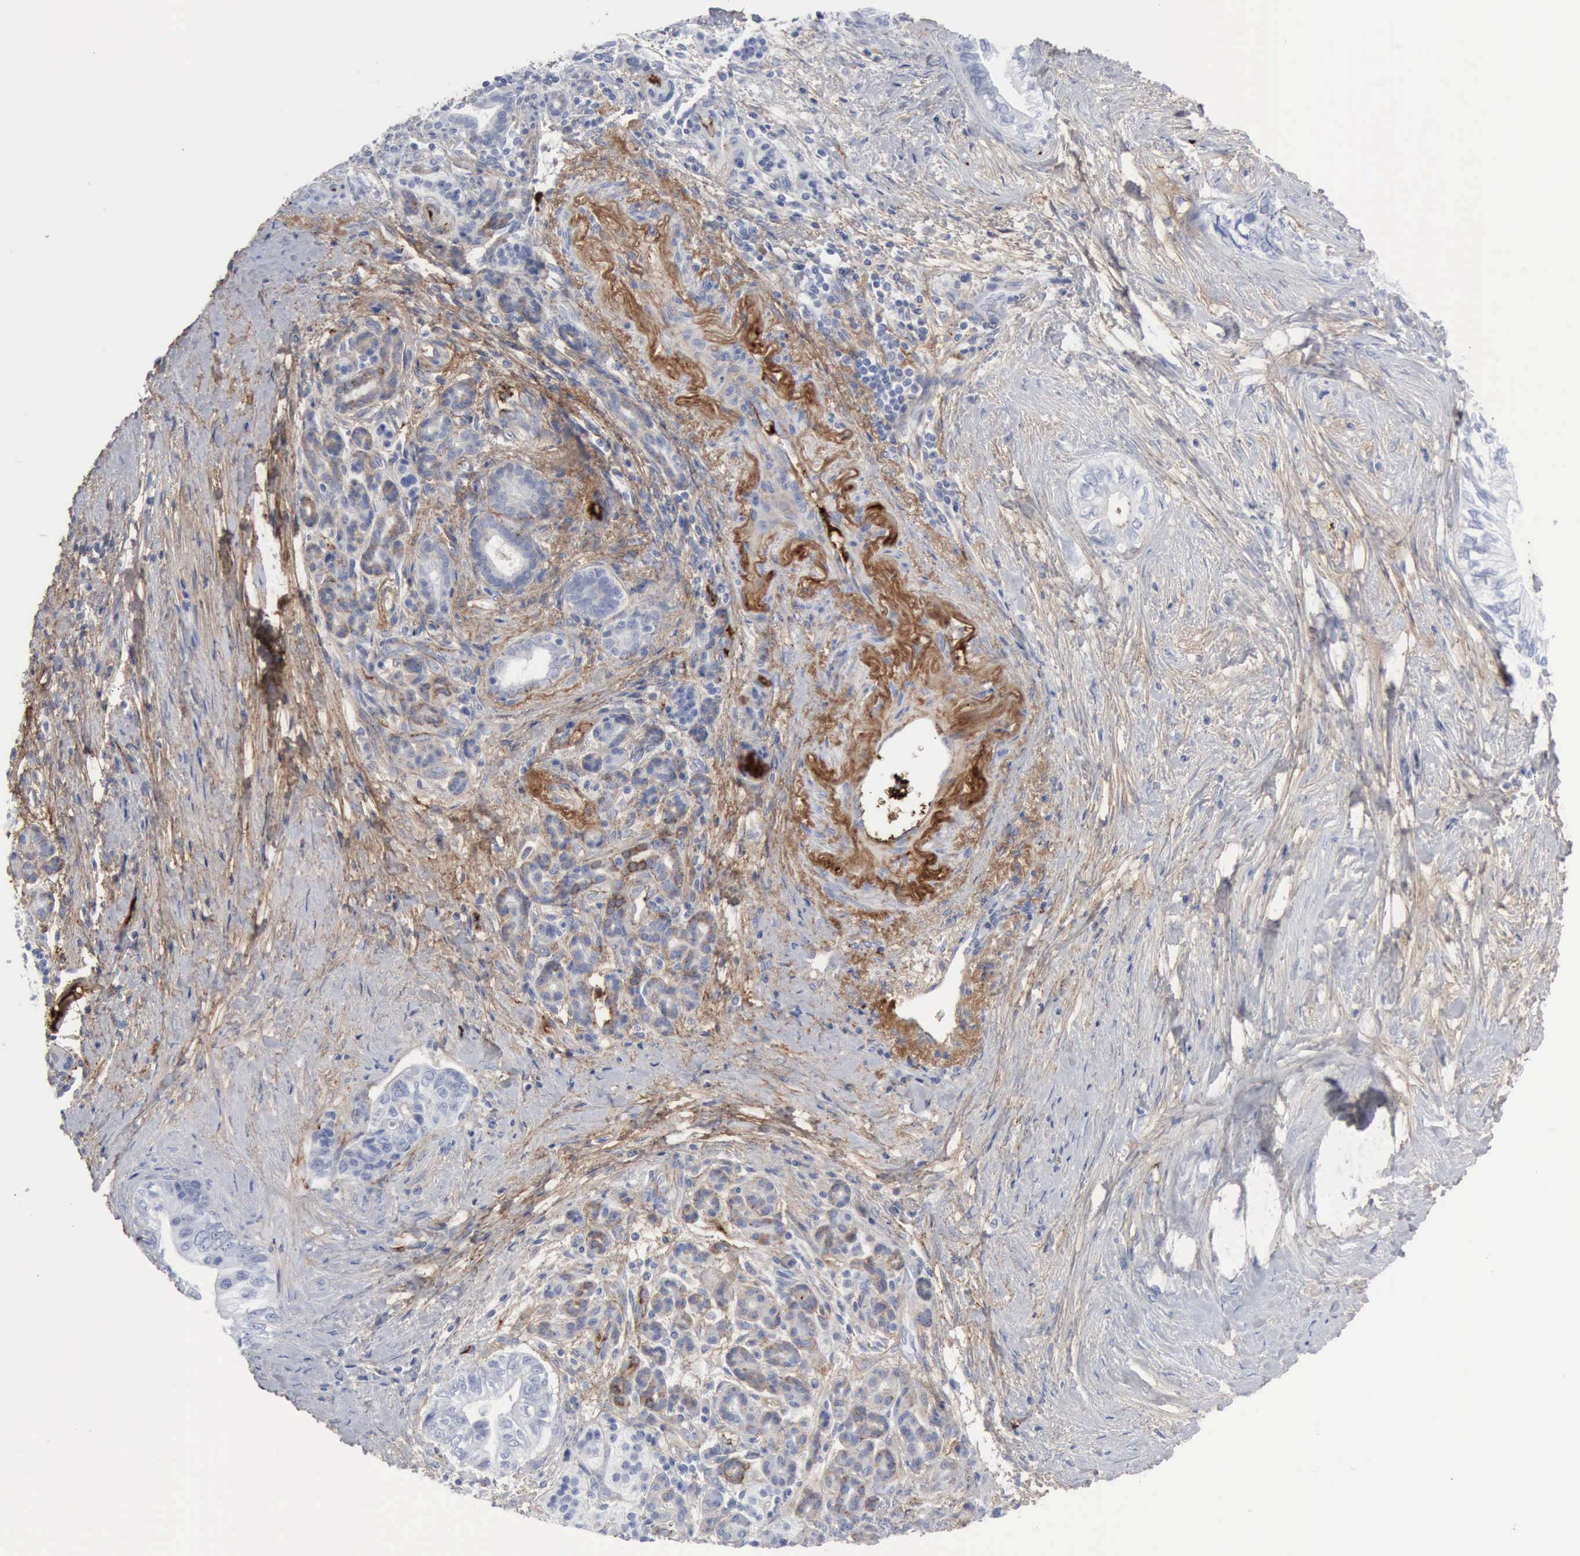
{"staining": {"intensity": "negative", "quantity": "none", "location": "none"}, "tissue": "pancreatic cancer", "cell_type": "Tumor cells", "image_type": "cancer", "snomed": [{"axis": "morphology", "description": "Adenocarcinoma, NOS"}, {"axis": "topography", "description": "Pancreas"}], "caption": "This micrograph is of pancreatic cancer stained with IHC to label a protein in brown with the nuclei are counter-stained blue. There is no expression in tumor cells.", "gene": "C4BPA", "patient": {"sex": "female", "age": 66}}